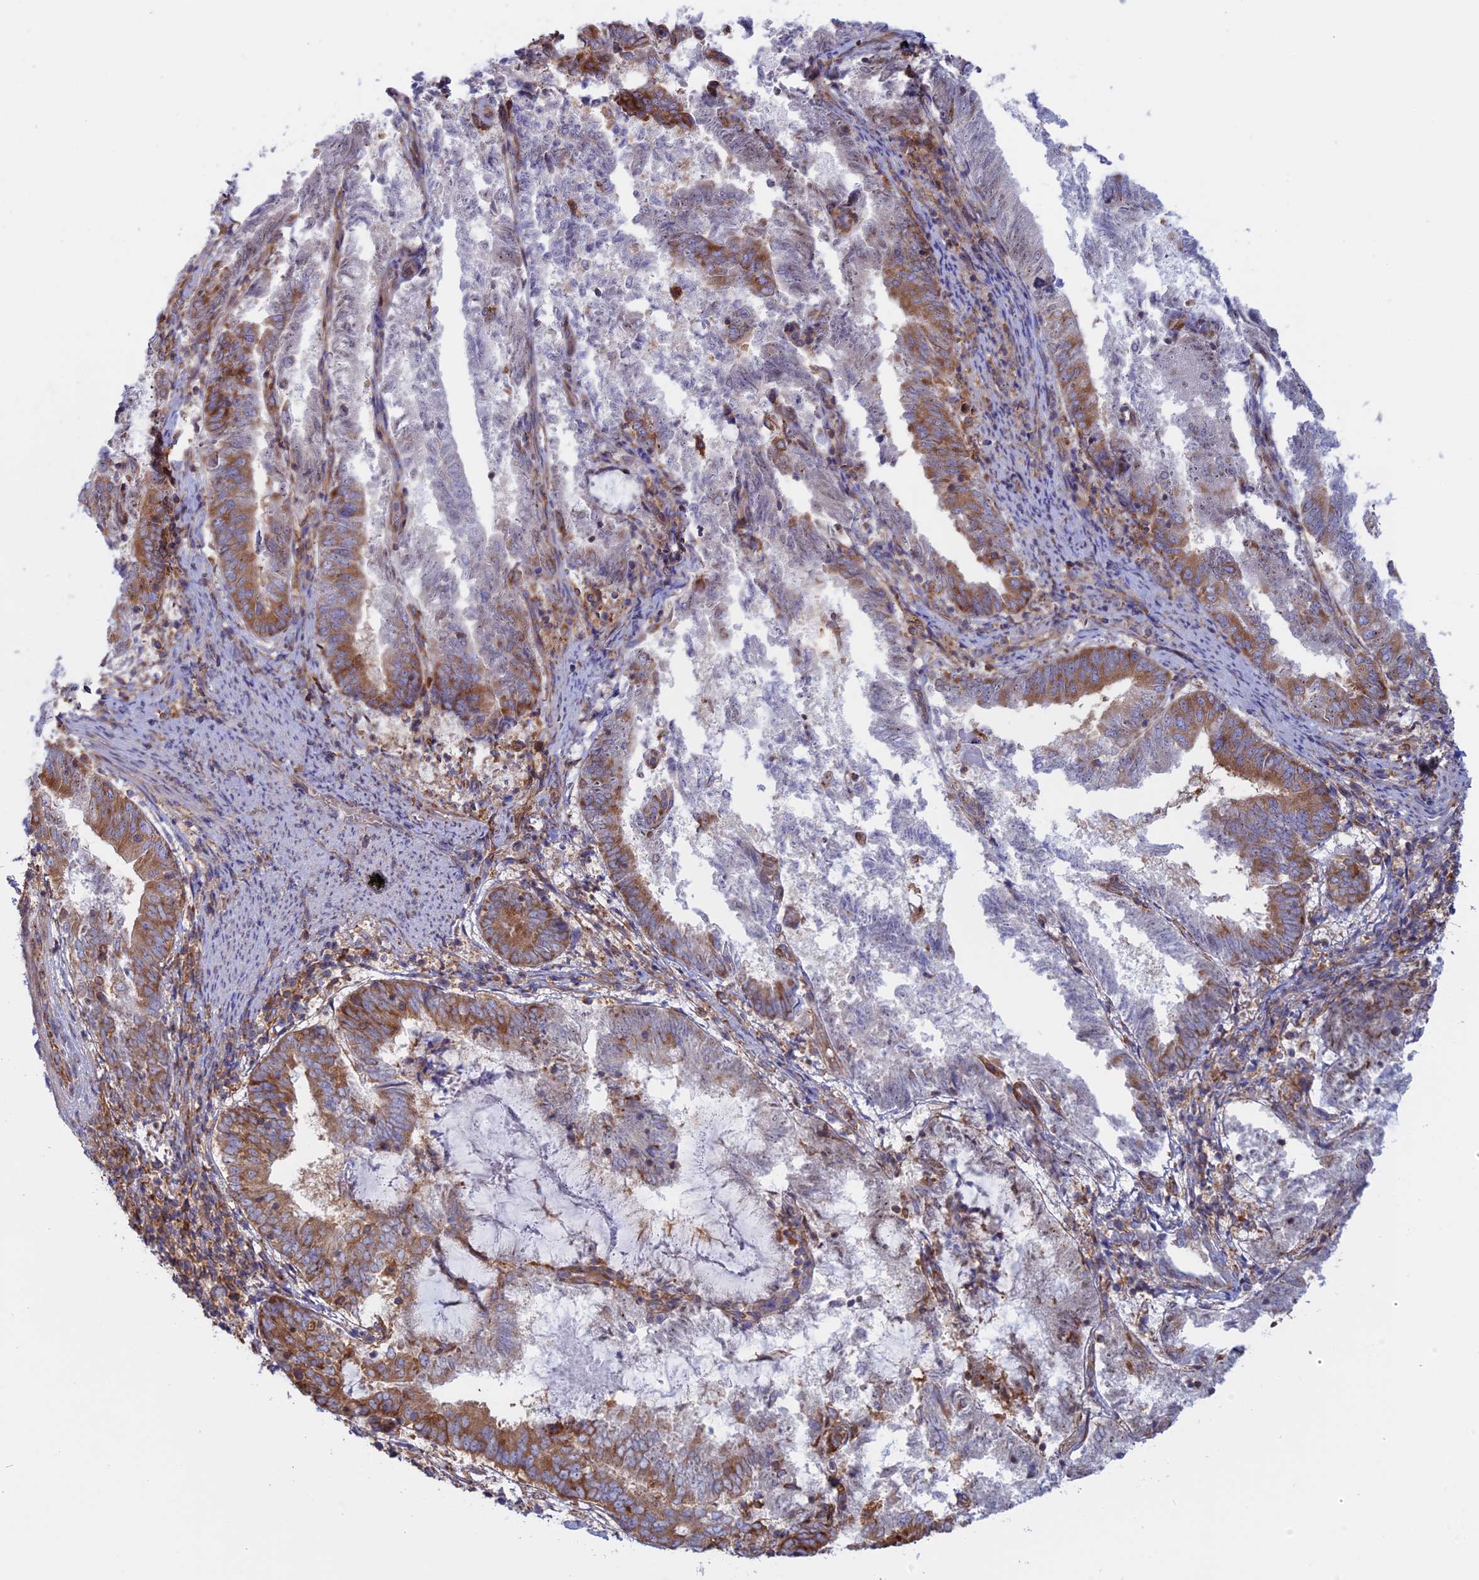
{"staining": {"intensity": "moderate", "quantity": "25%-75%", "location": "cytoplasmic/membranous"}, "tissue": "endometrial cancer", "cell_type": "Tumor cells", "image_type": "cancer", "snomed": [{"axis": "morphology", "description": "Adenocarcinoma, NOS"}, {"axis": "topography", "description": "Endometrium"}], "caption": "About 25%-75% of tumor cells in human endometrial cancer (adenocarcinoma) display moderate cytoplasmic/membranous protein positivity as visualized by brown immunohistochemical staining.", "gene": "GMIP", "patient": {"sex": "female", "age": 80}}